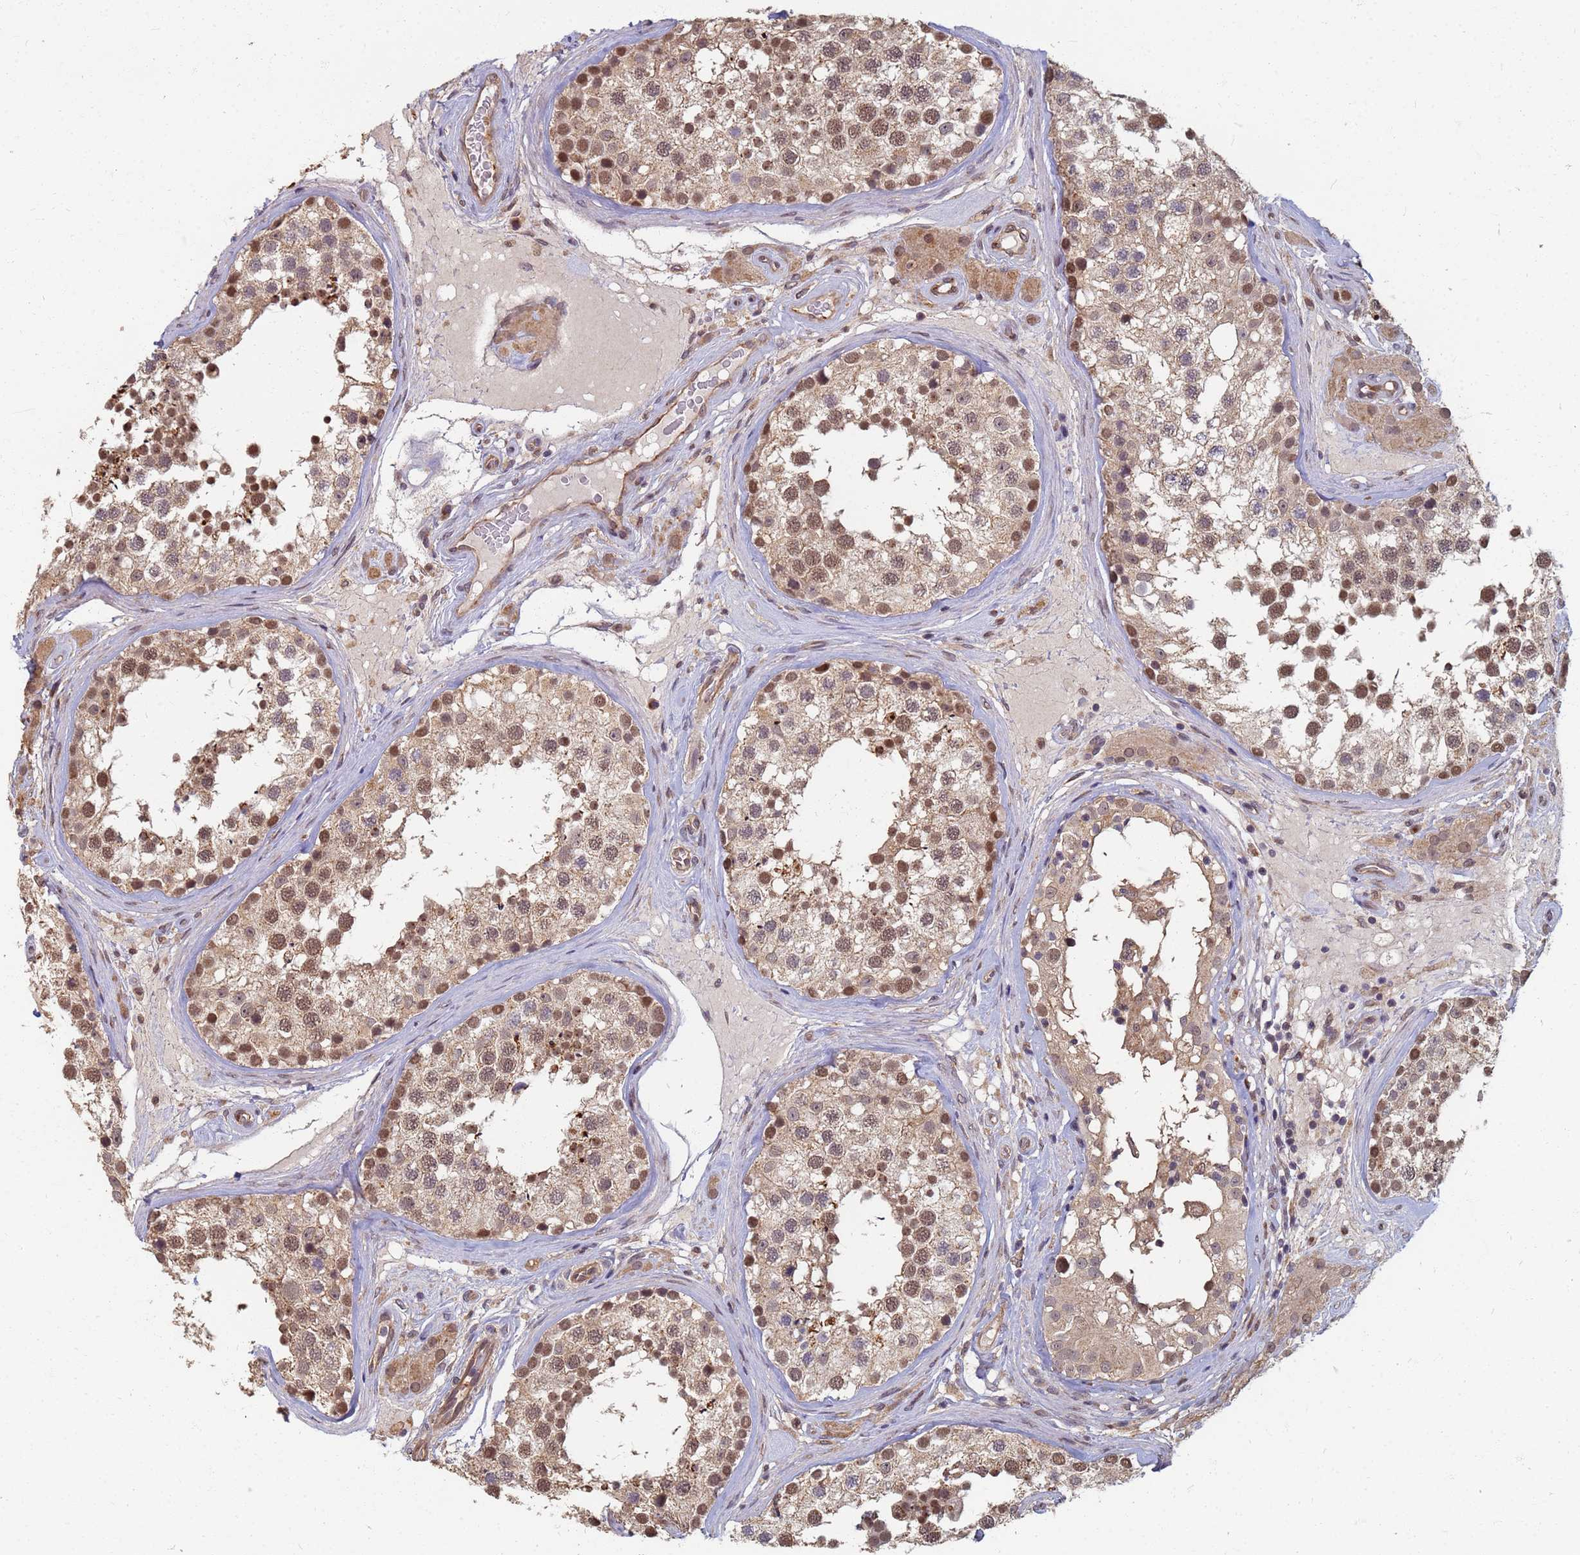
{"staining": {"intensity": "moderate", "quantity": ">75%", "location": "cytoplasmic/membranous,nuclear"}, "tissue": "testis", "cell_type": "Cells in seminiferous ducts", "image_type": "normal", "snomed": [{"axis": "morphology", "description": "Normal tissue, NOS"}, {"axis": "topography", "description": "Testis"}], "caption": "Brown immunohistochemical staining in normal human testis demonstrates moderate cytoplasmic/membranous,nuclear staining in approximately >75% of cells in seminiferous ducts. (DAB (3,3'-diaminobenzidine) IHC with brightfield microscopy, high magnification).", "gene": "ITGB4", "patient": {"sex": "male", "age": 46}}